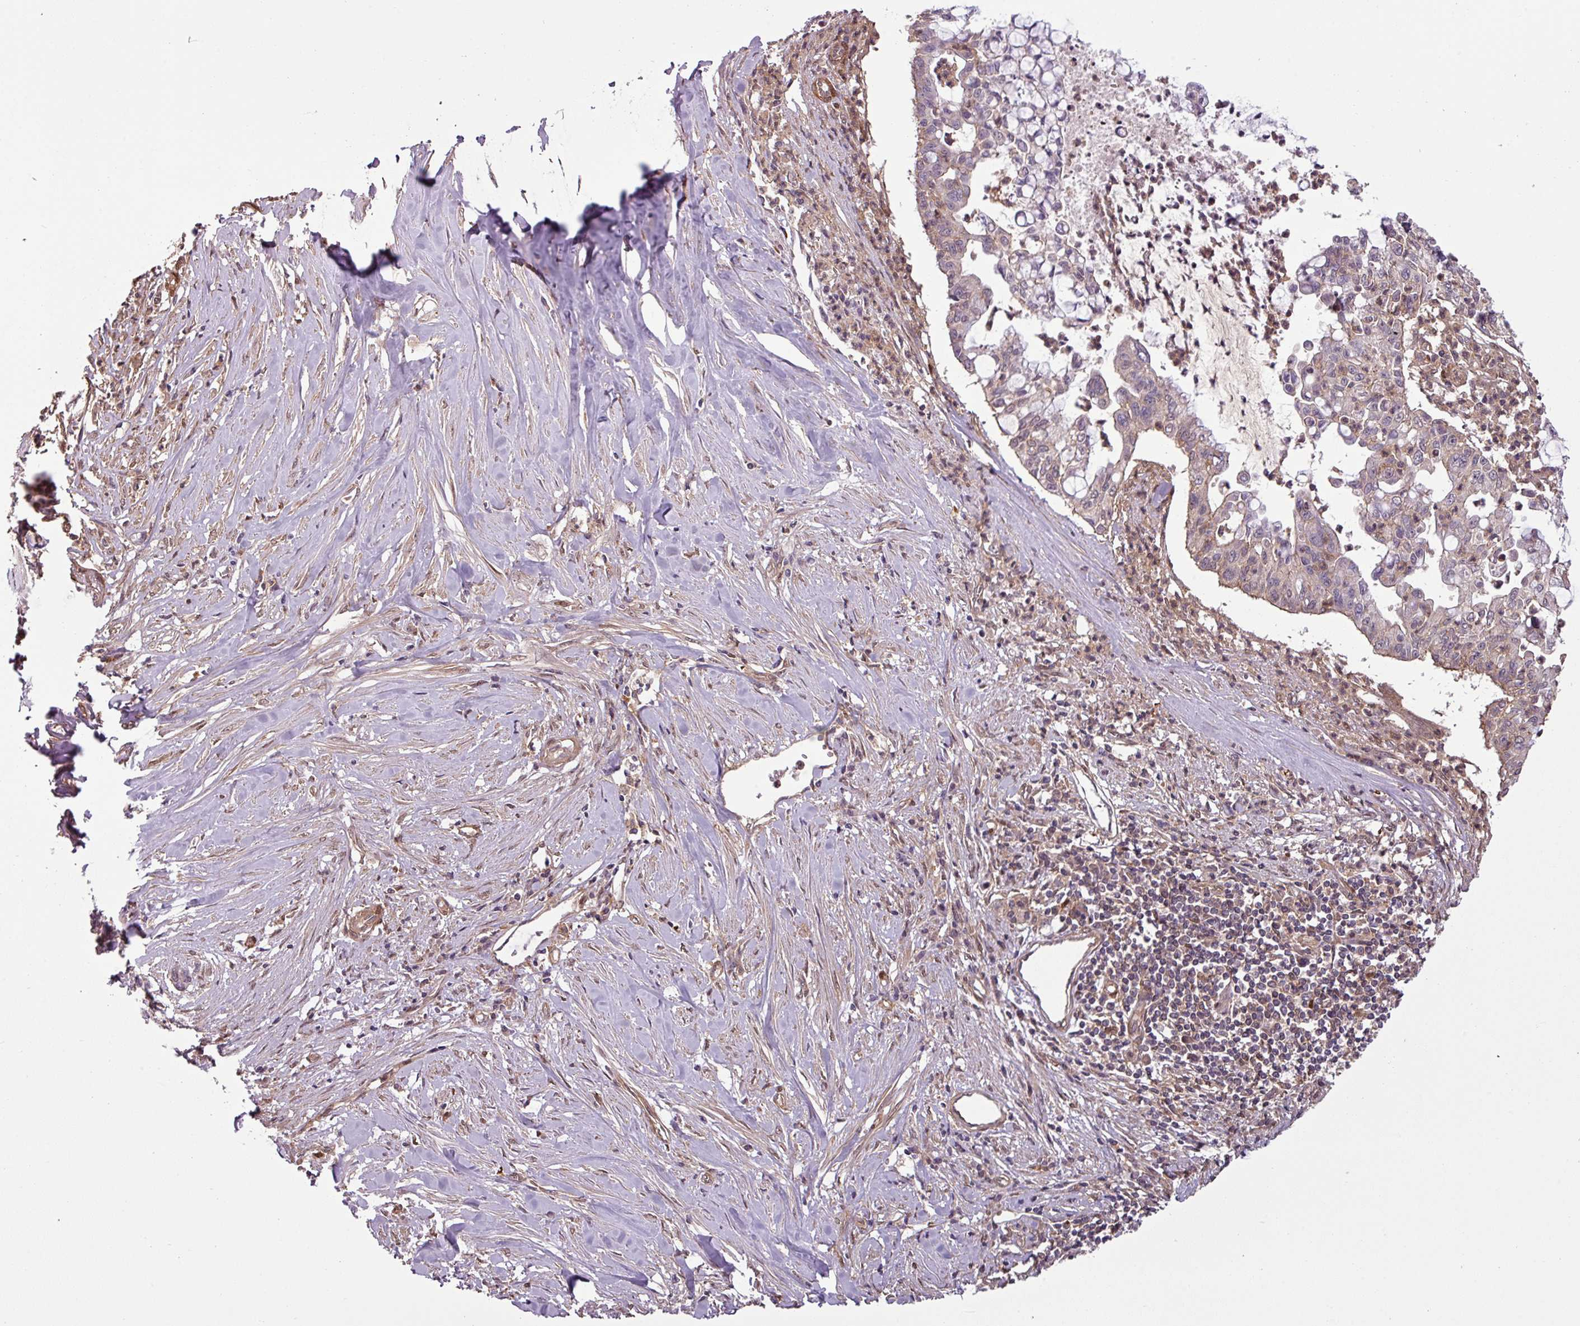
{"staining": {"intensity": "negative", "quantity": "none", "location": "none"}, "tissue": "pancreatic cancer", "cell_type": "Tumor cells", "image_type": "cancer", "snomed": [{"axis": "morphology", "description": "Adenocarcinoma, NOS"}, {"axis": "topography", "description": "Pancreas"}], "caption": "Pancreatic cancer (adenocarcinoma) was stained to show a protein in brown. There is no significant staining in tumor cells.", "gene": "SH3BGRL", "patient": {"sex": "male", "age": 73}}